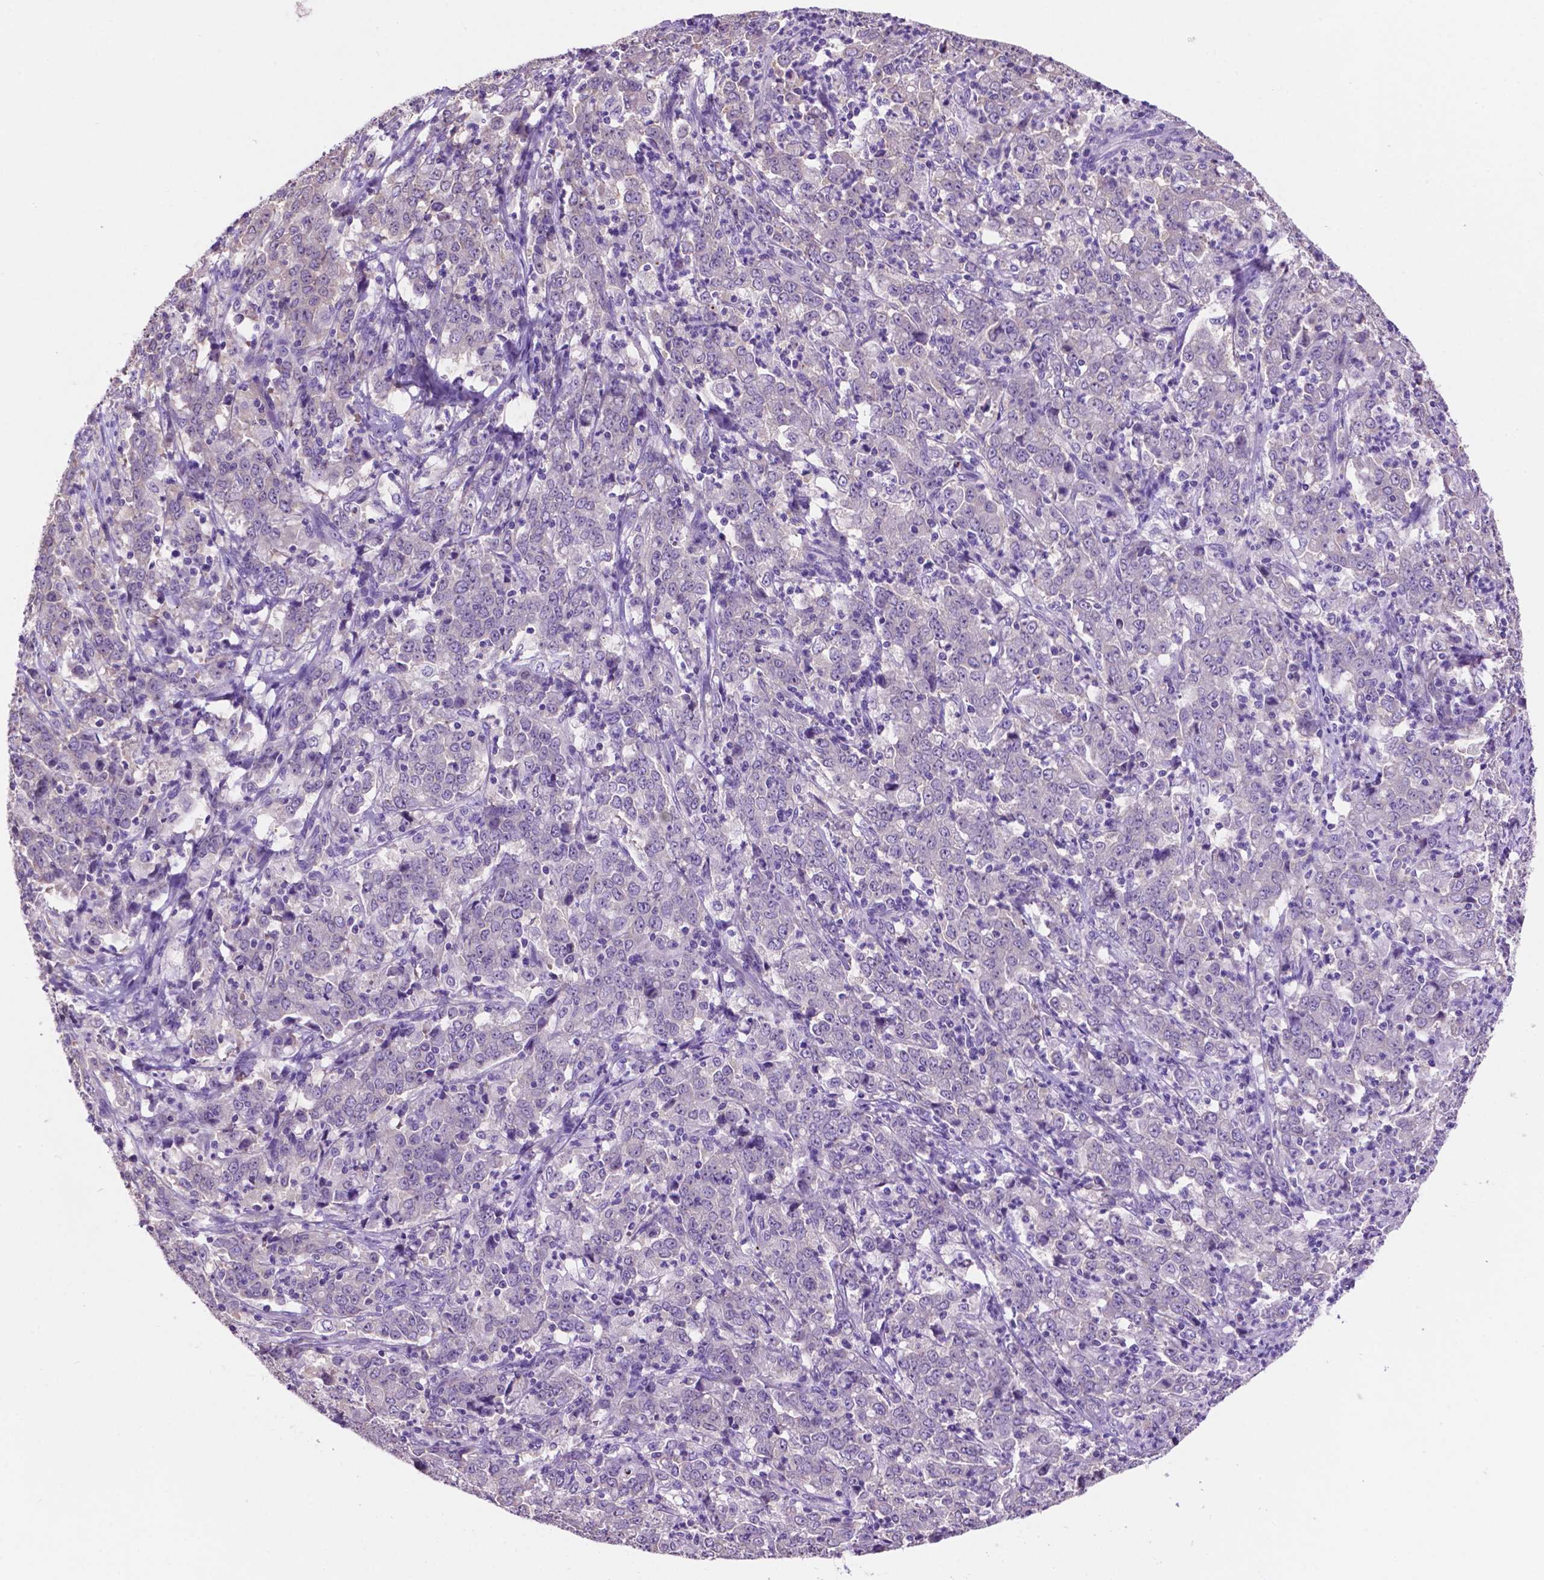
{"staining": {"intensity": "negative", "quantity": "none", "location": "none"}, "tissue": "stomach cancer", "cell_type": "Tumor cells", "image_type": "cancer", "snomed": [{"axis": "morphology", "description": "Adenocarcinoma, NOS"}, {"axis": "topography", "description": "Stomach, lower"}], "caption": "There is no significant expression in tumor cells of adenocarcinoma (stomach).", "gene": "SPDYA", "patient": {"sex": "female", "age": 71}}